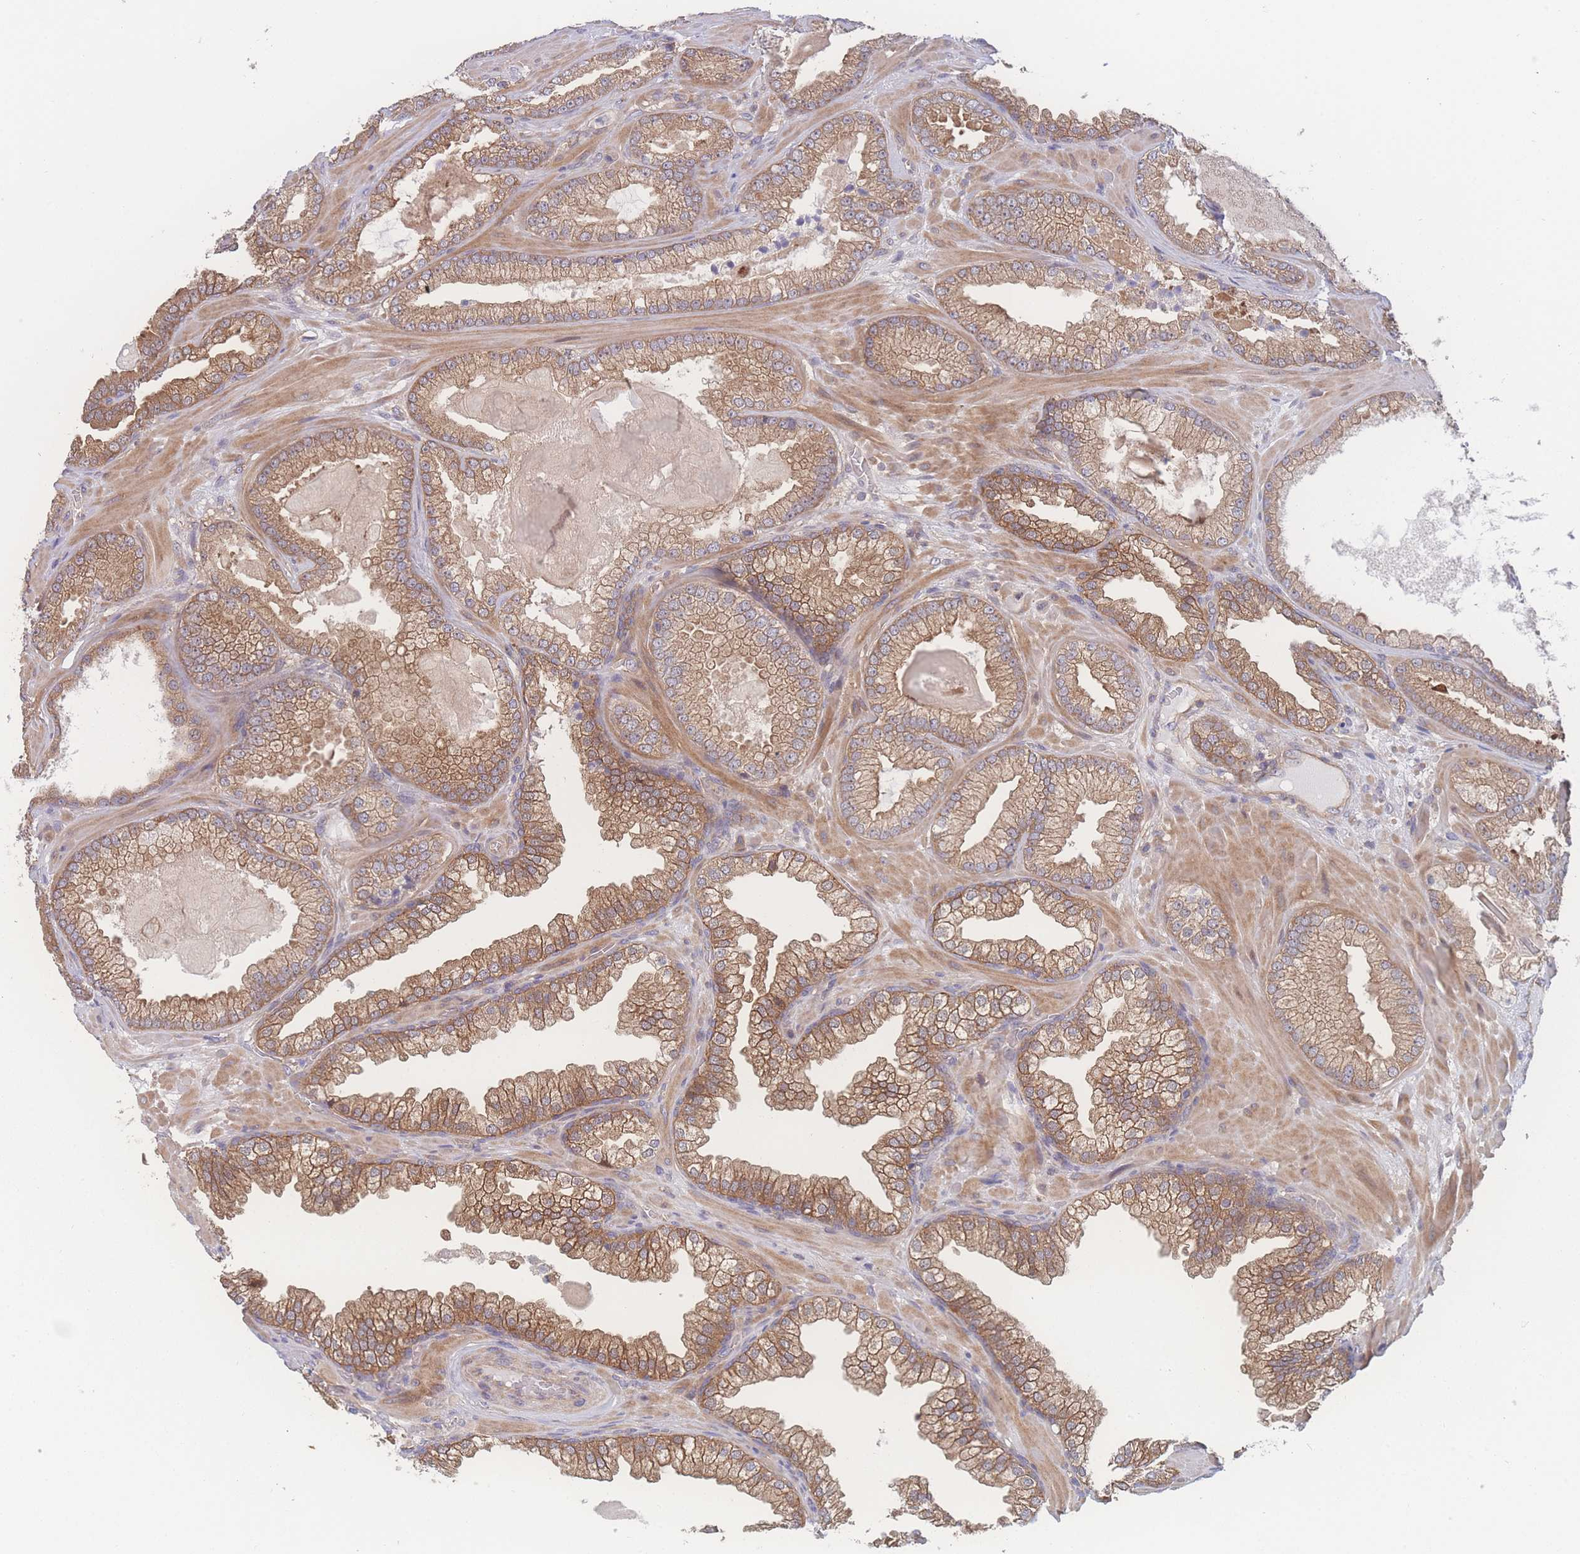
{"staining": {"intensity": "moderate", "quantity": ">75%", "location": "cytoplasmic/membranous"}, "tissue": "prostate cancer", "cell_type": "Tumor cells", "image_type": "cancer", "snomed": [{"axis": "morphology", "description": "Adenocarcinoma, Low grade"}, {"axis": "topography", "description": "Prostate"}], "caption": "Immunohistochemistry (IHC) micrograph of neoplastic tissue: prostate cancer (low-grade adenocarcinoma) stained using immunohistochemistry (IHC) exhibits medium levels of moderate protein expression localized specifically in the cytoplasmic/membranous of tumor cells, appearing as a cytoplasmic/membranous brown color.", "gene": "CFAP97", "patient": {"sex": "male", "age": 57}}